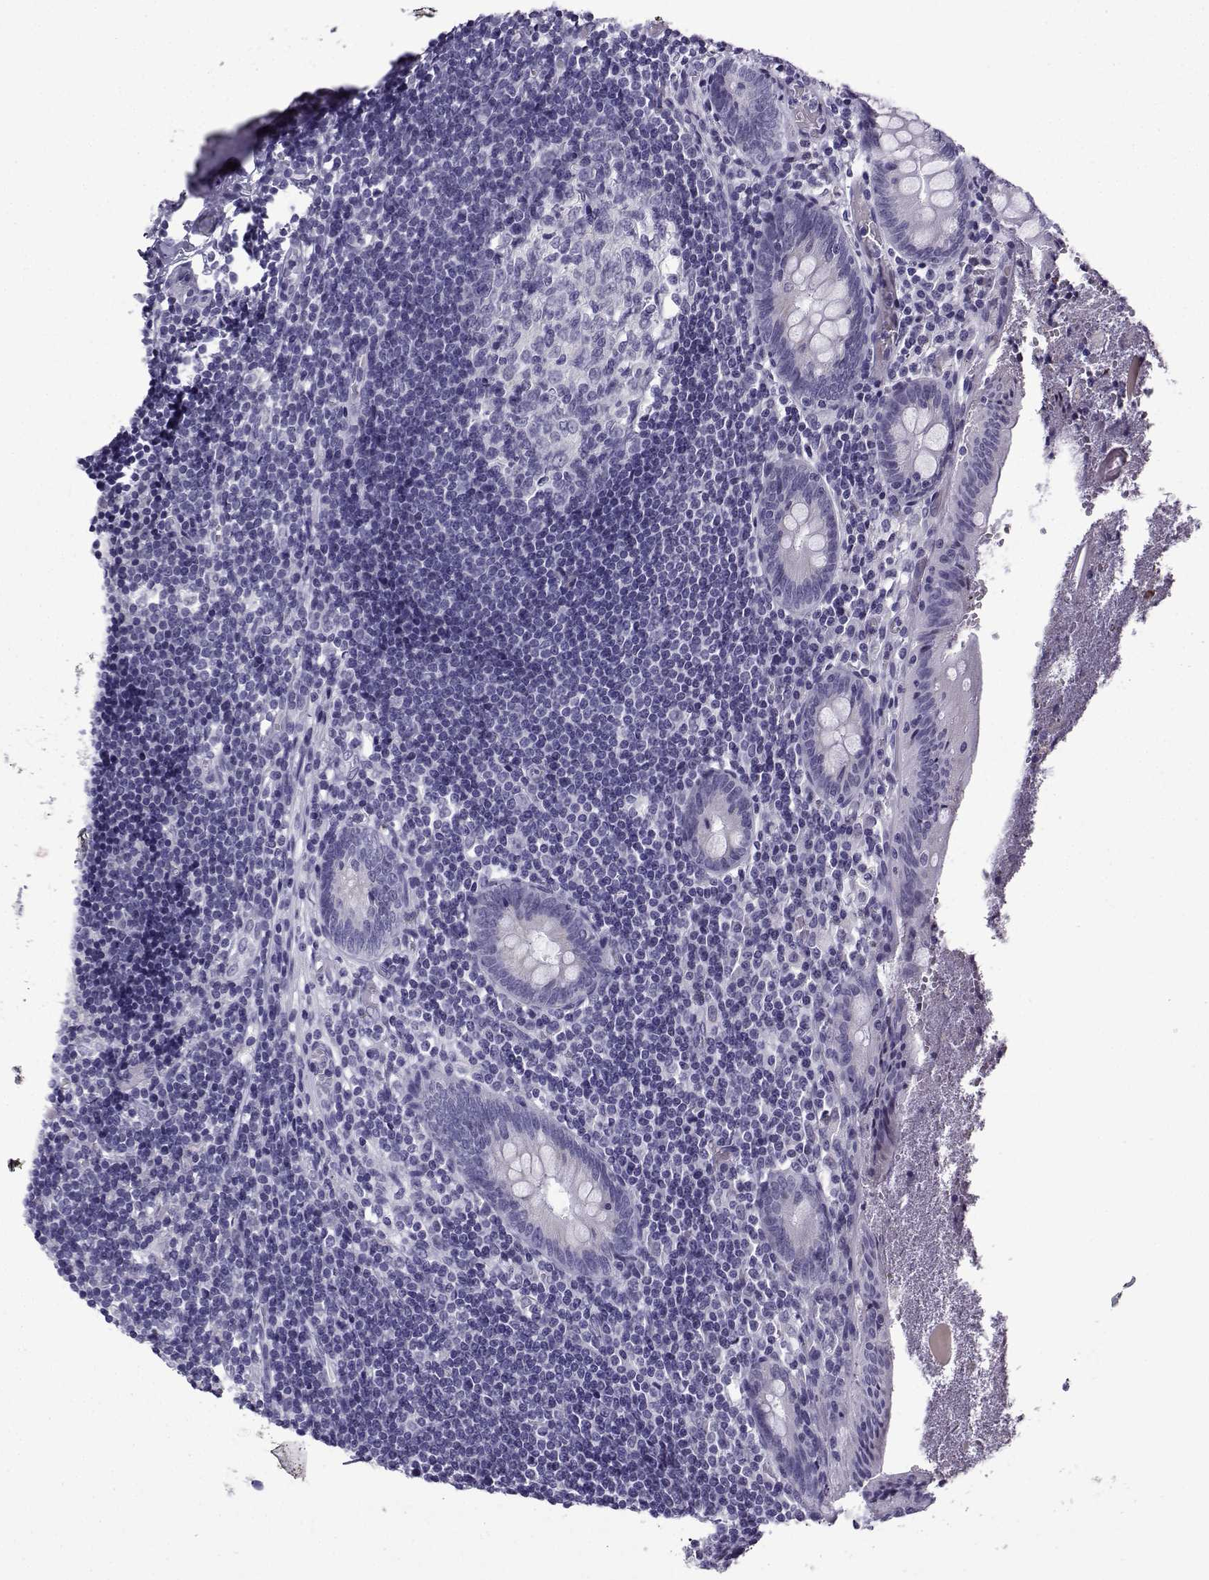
{"staining": {"intensity": "negative", "quantity": "none", "location": "none"}, "tissue": "appendix", "cell_type": "Glandular cells", "image_type": "normal", "snomed": [{"axis": "morphology", "description": "Normal tissue, NOS"}, {"axis": "topography", "description": "Appendix"}], "caption": "A high-resolution histopathology image shows immunohistochemistry (IHC) staining of normal appendix, which shows no significant positivity in glandular cells. Nuclei are stained in blue.", "gene": "ACRBP", "patient": {"sex": "female", "age": 23}}